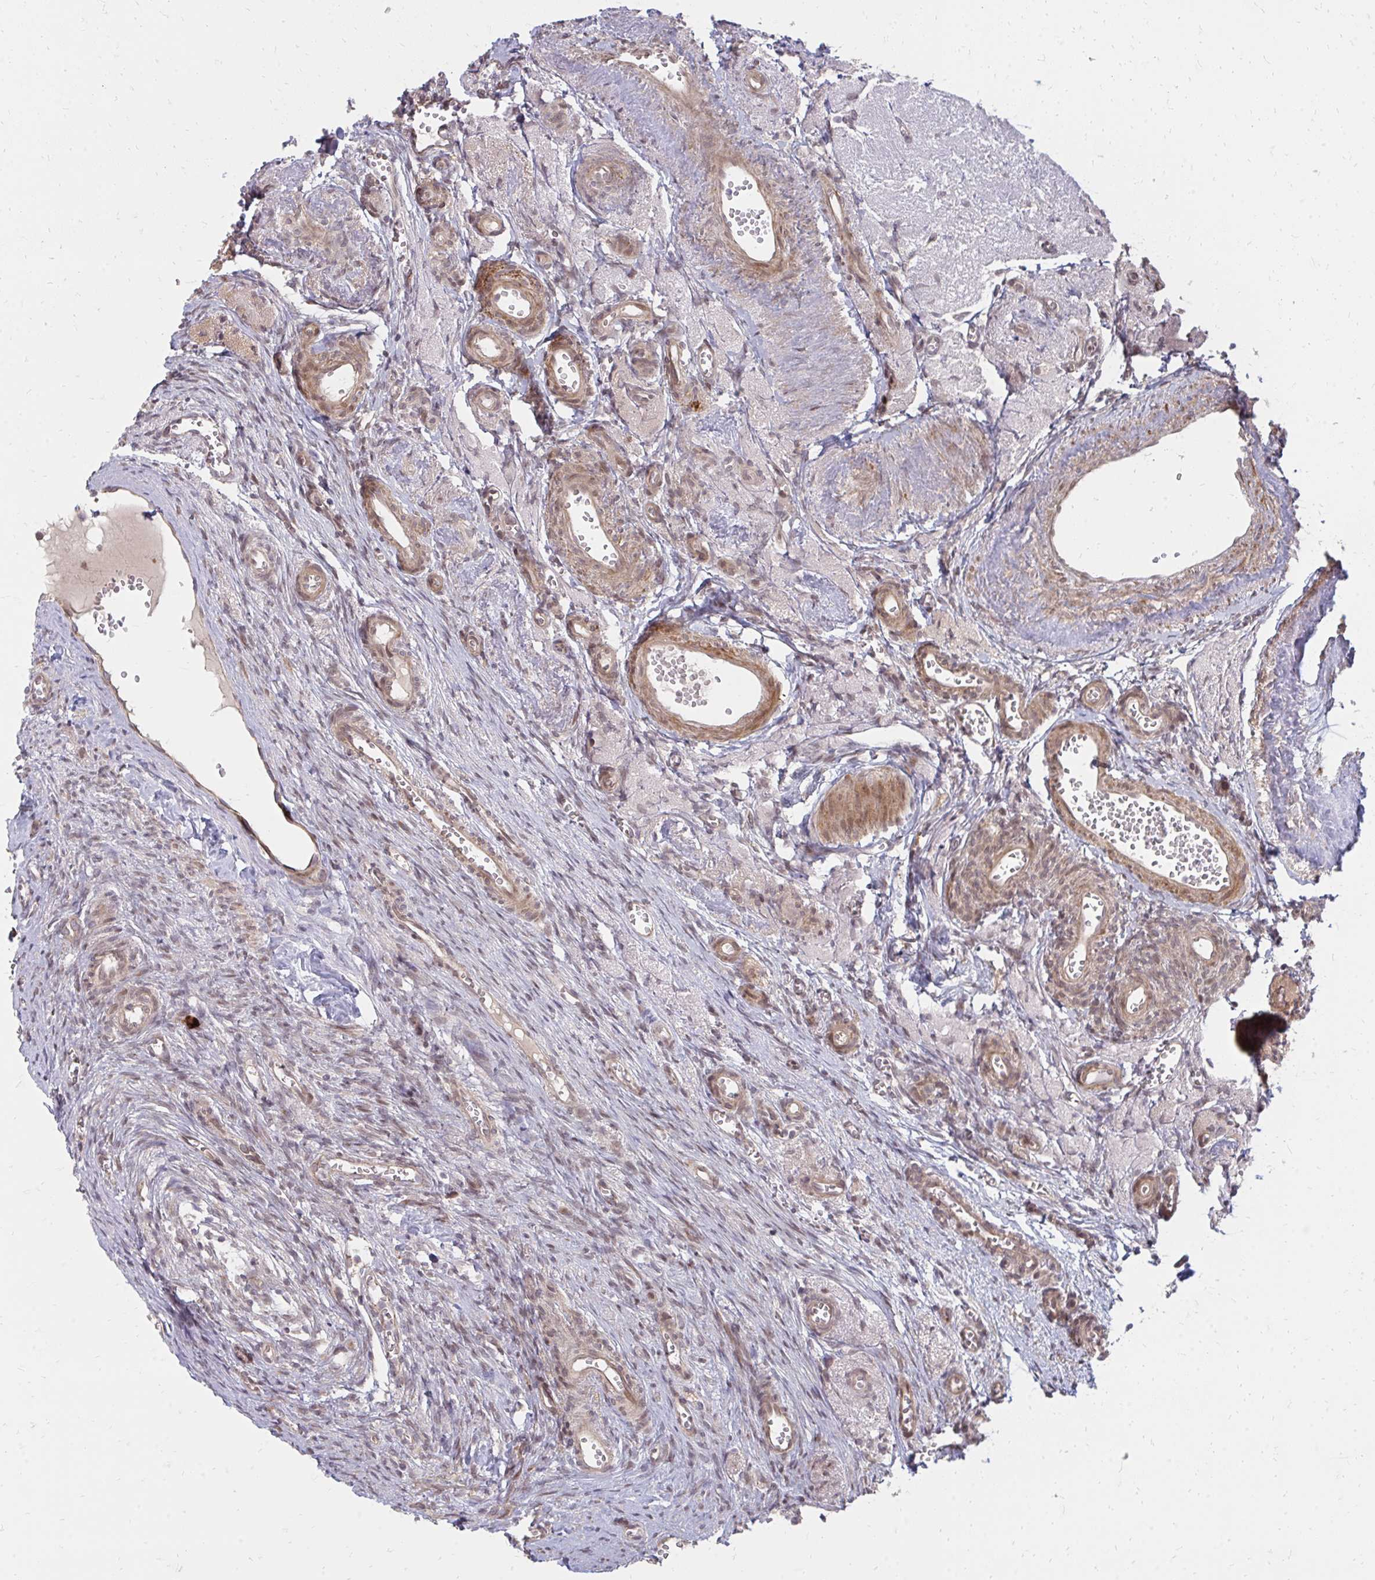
{"staining": {"intensity": "weak", "quantity": ">75%", "location": "cytoplasmic/membranous"}, "tissue": "ovary", "cell_type": "Follicle cells", "image_type": "normal", "snomed": [{"axis": "morphology", "description": "Normal tissue, NOS"}, {"axis": "topography", "description": "Ovary"}], "caption": "An image of human ovary stained for a protein exhibits weak cytoplasmic/membranous brown staining in follicle cells. The protein is stained brown, and the nuclei are stained in blue (DAB IHC with brightfield microscopy, high magnification).", "gene": "ZNF285", "patient": {"sex": "female", "age": 41}}